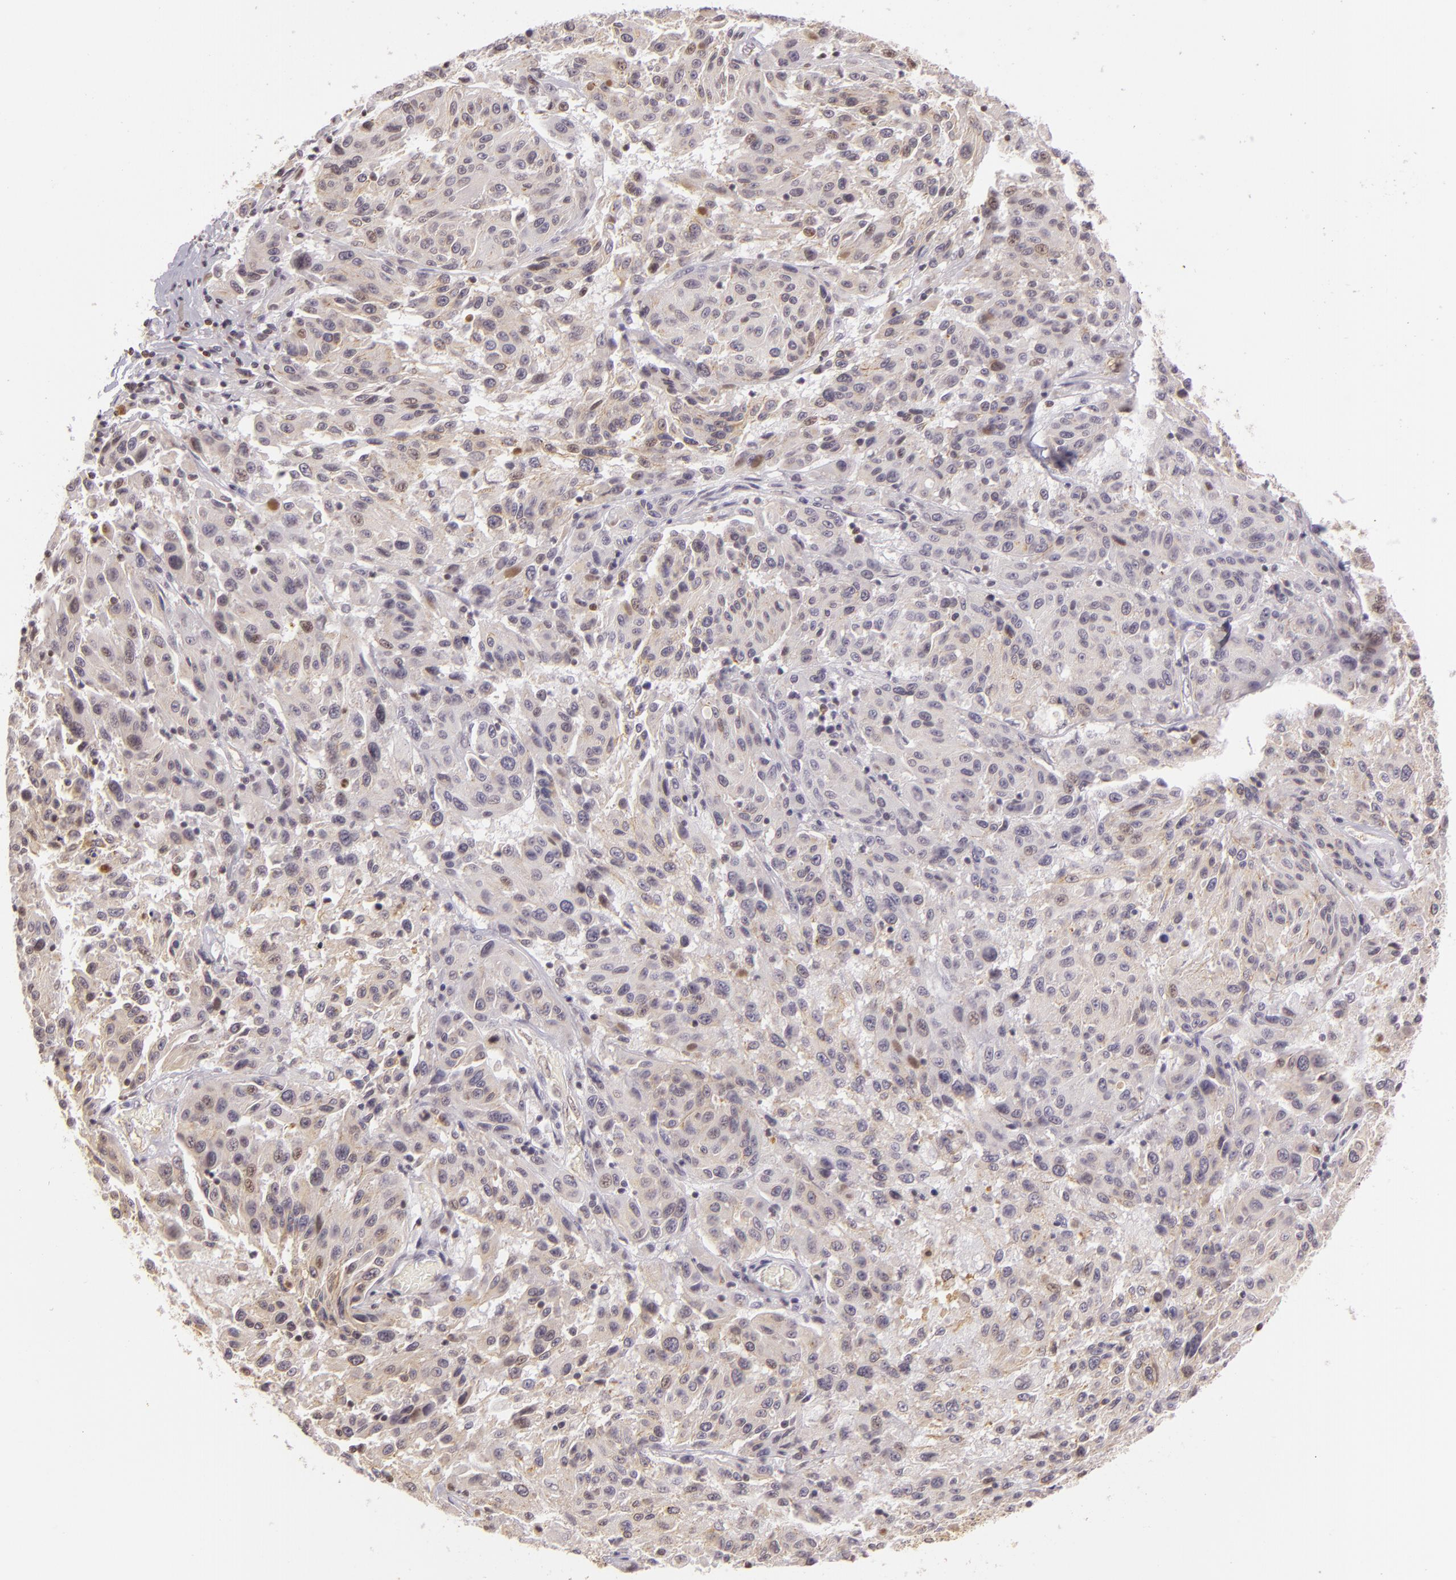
{"staining": {"intensity": "weak", "quantity": ">75%", "location": "cytoplasmic/membranous"}, "tissue": "melanoma", "cell_type": "Tumor cells", "image_type": "cancer", "snomed": [{"axis": "morphology", "description": "Malignant melanoma, NOS"}, {"axis": "topography", "description": "Skin"}], "caption": "IHC image of melanoma stained for a protein (brown), which shows low levels of weak cytoplasmic/membranous positivity in about >75% of tumor cells.", "gene": "IMPDH1", "patient": {"sex": "female", "age": 77}}